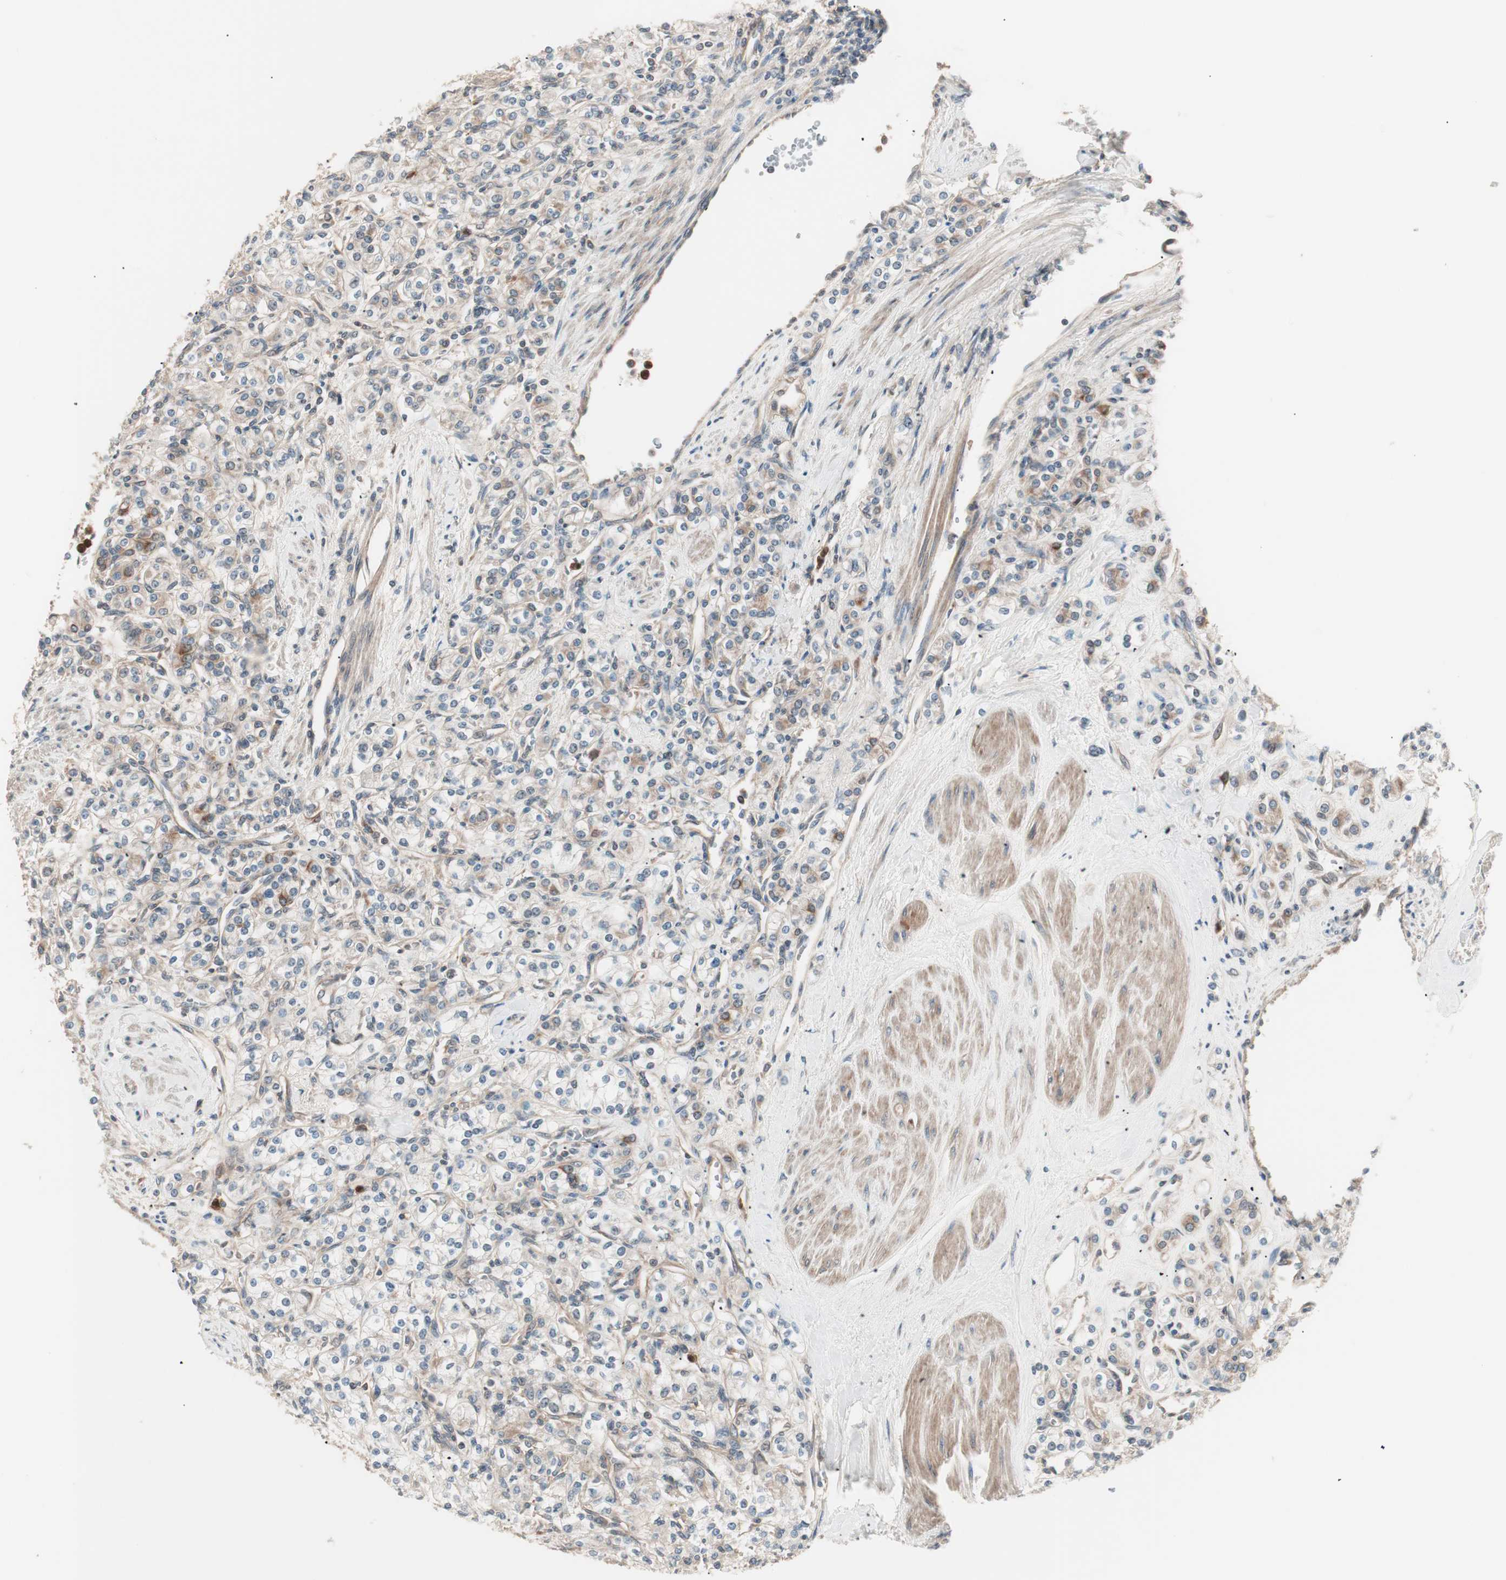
{"staining": {"intensity": "weak", "quantity": "25%-75%", "location": "cytoplasmic/membranous"}, "tissue": "renal cancer", "cell_type": "Tumor cells", "image_type": "cancer", "snomed": [{"axis": "morphology", "description": "Adenocarcinoma, NOS"}, {"axis": "topography", "description": "Kidney"}], "caption": "High-power microscopy captured an IHC micrograph of adenocarcinoma (renal), revealing weak cytoplasmic/membranous staining in about 25%-75% of tumor cells. Nuclei are stained in blue.", "gene": "TSG101", "patient": {"sex": "male", "age": 77}}